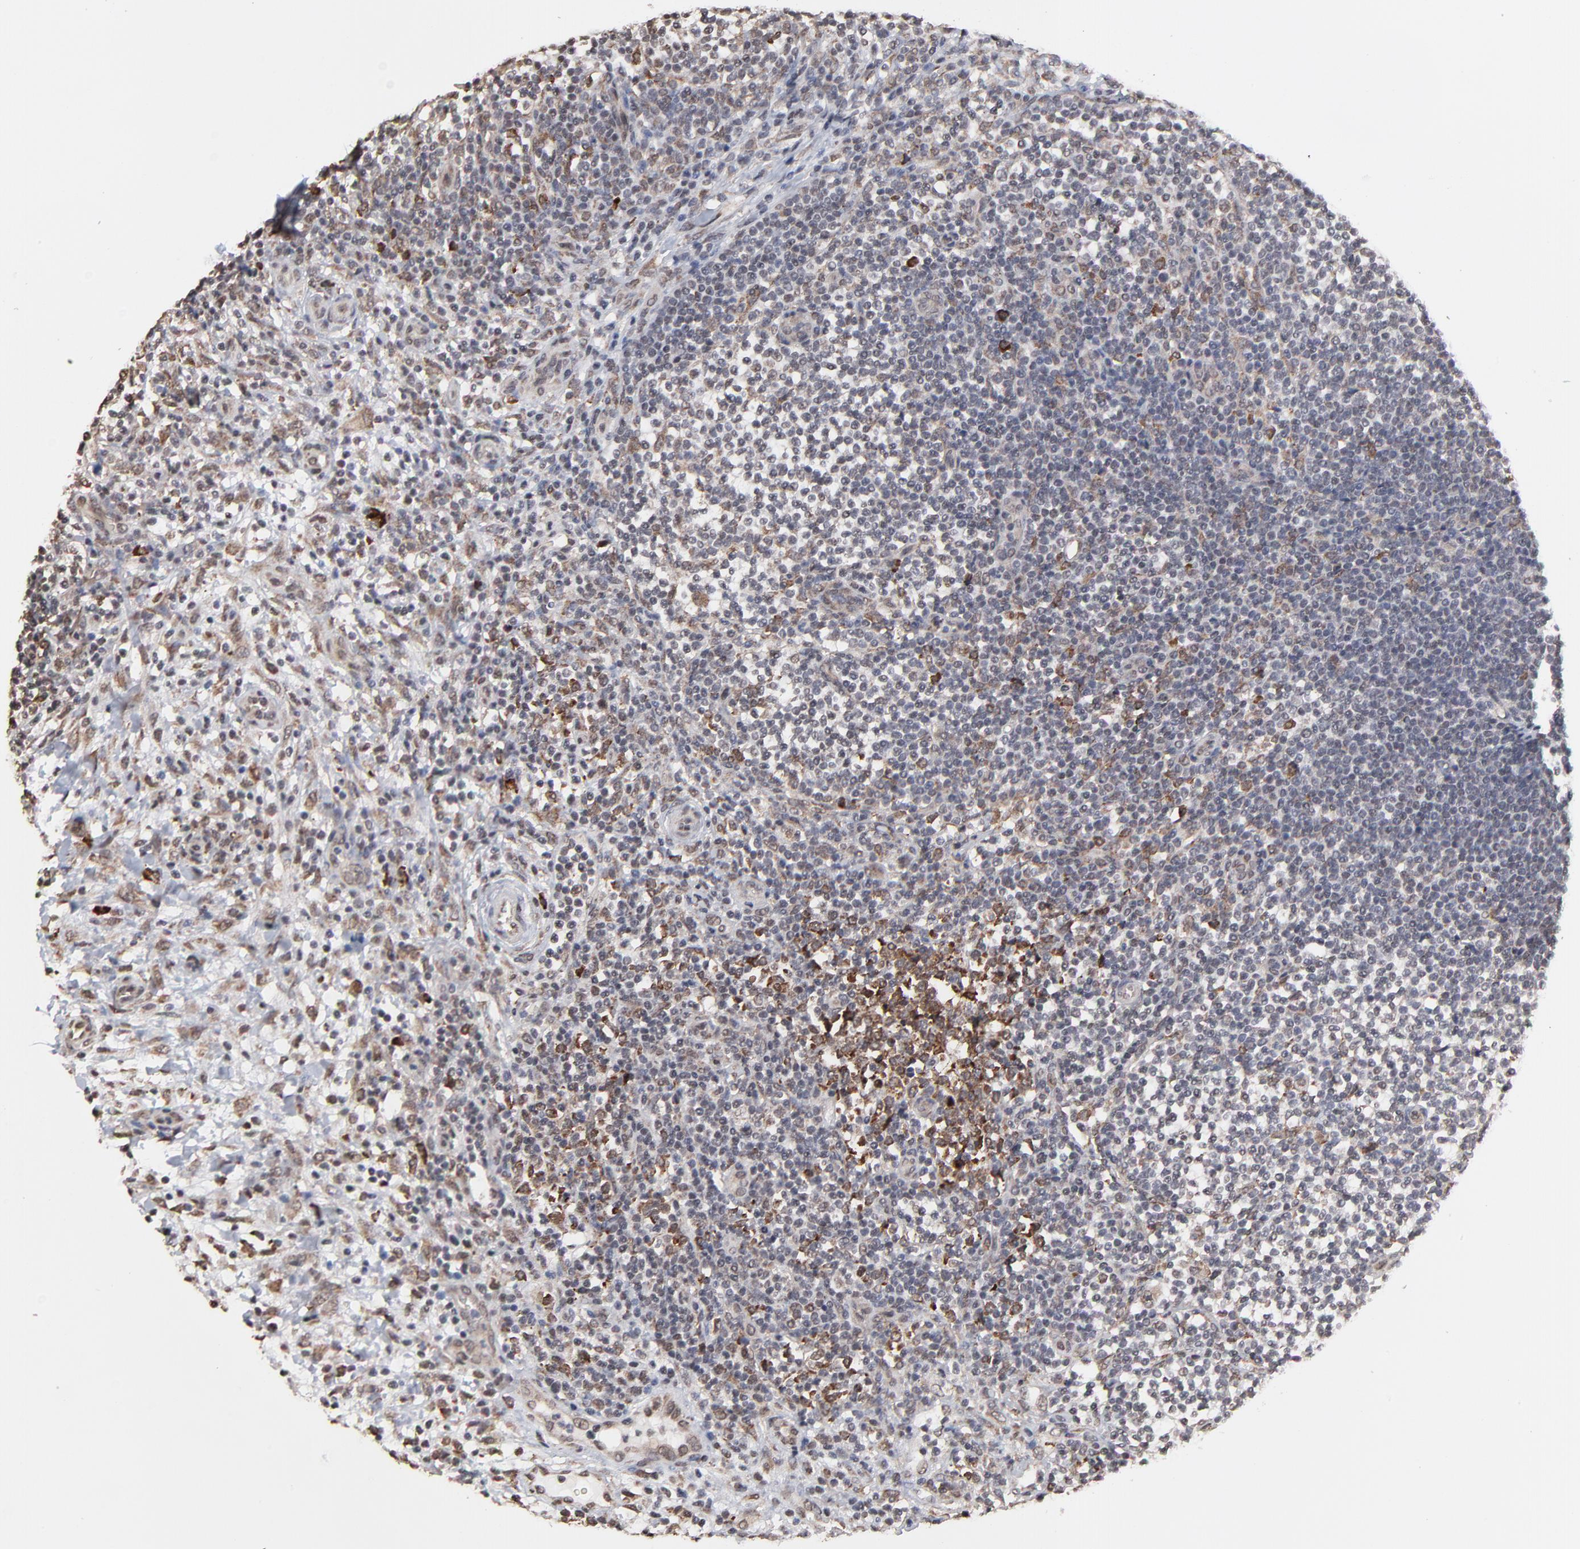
{"staining": {"intensity": "moderate", "quantity": "25%-75%", "location": "cytoplasmic/membranous"}, "tissue": "lymphoma", "cell_type": "Tumor cells", "image_type": "cancer", "snomed": [{"axis": "morphology", "description": "Malignant lymphoma, non-Hodgkin's type, Low grade"}, {"axis": "topography", "description": "Lymph node"}], "caption": "The photomicrograph demonstrates staining of malignant lymphoma, non-Hodgkin's type (low-grade), revealing moderate cytoplasmic/membranous protein positivity (brown color) within tumor cells.", "gene": "CHM", "patient": {"sex": "female", "age": 76}}